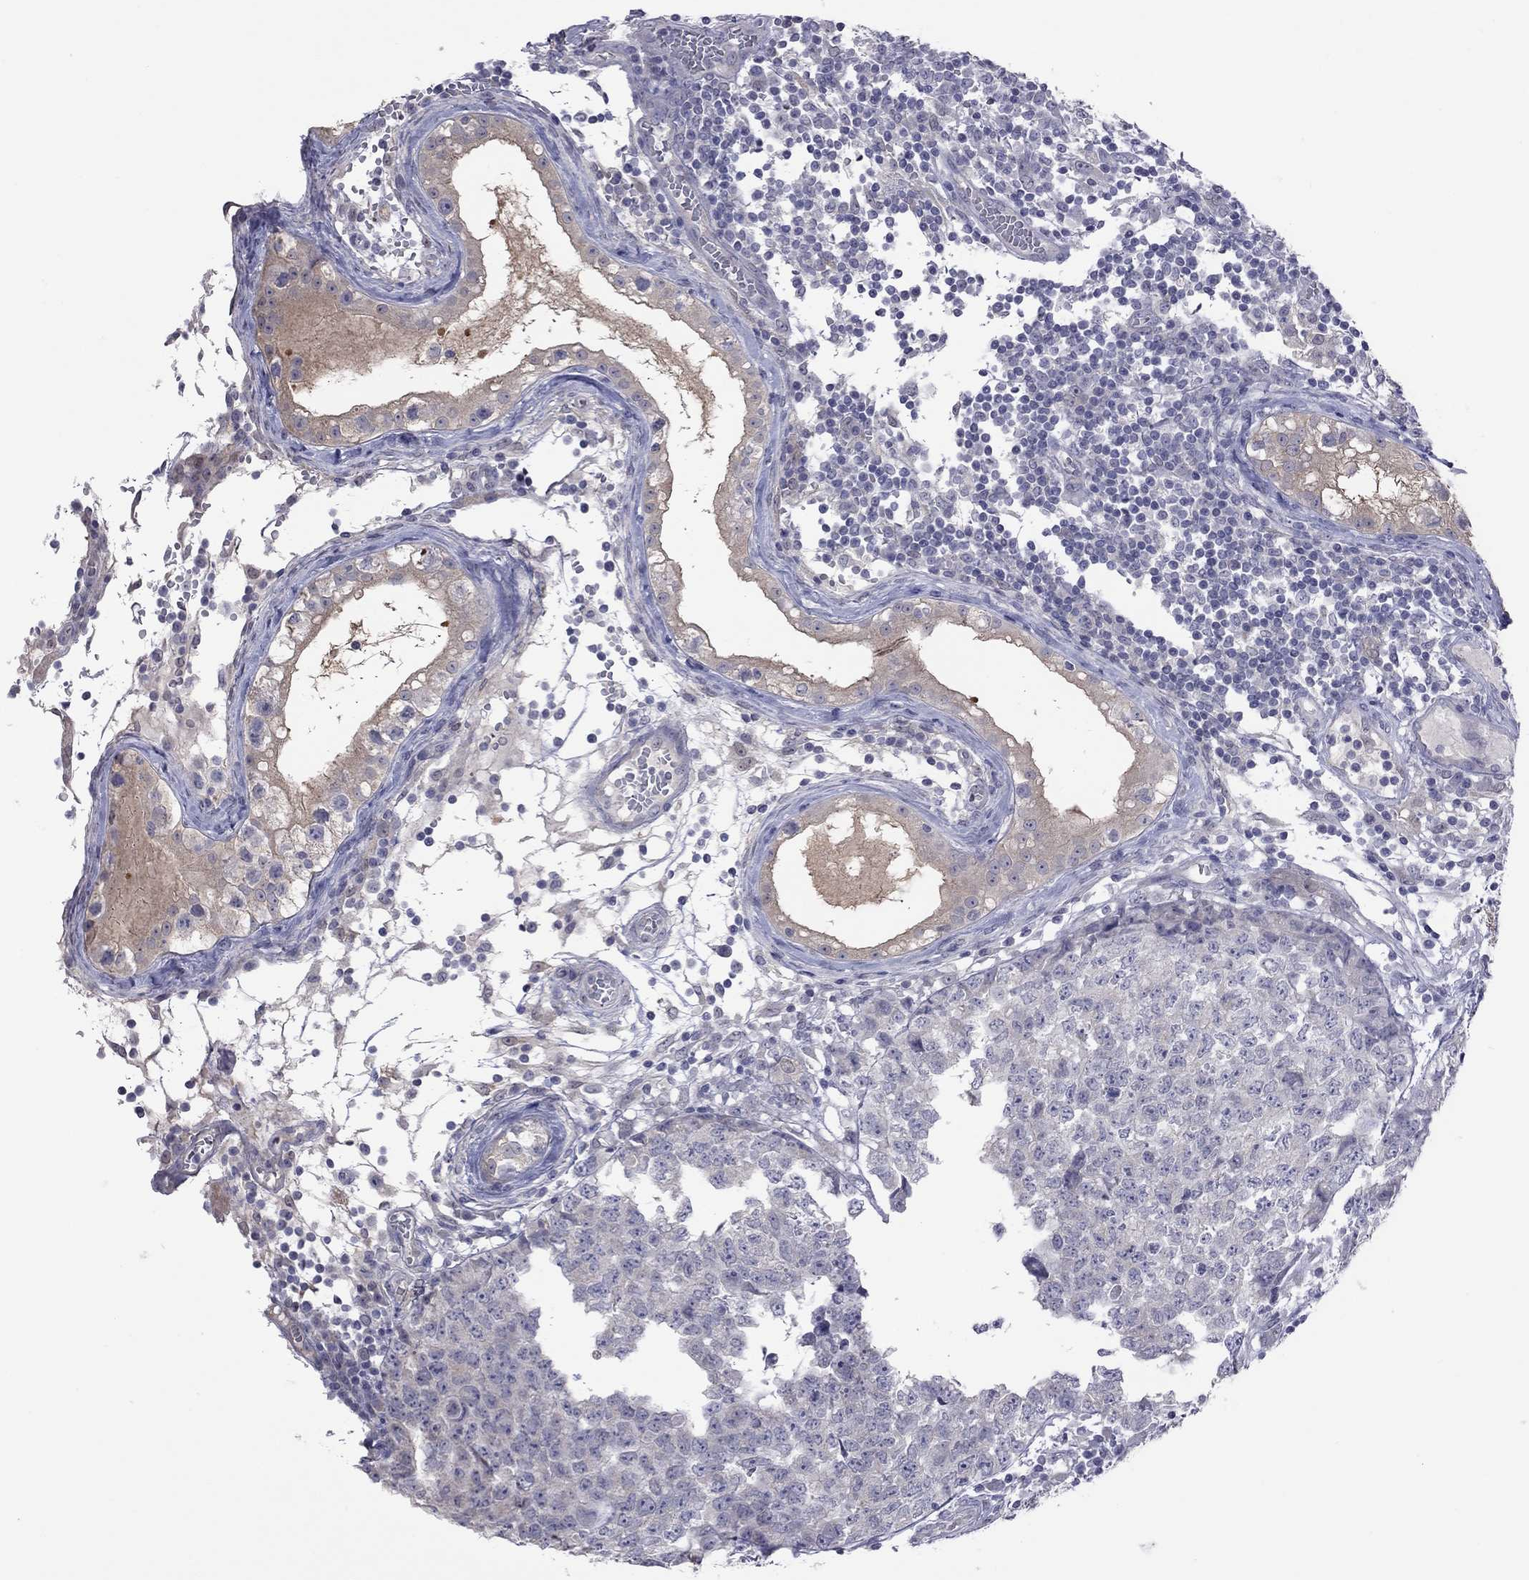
{"staining": {"intensity": "weak", "quantity": "25%-75%", "location": "cytoplasmic/membranous"}, "tissue": "testis cancer", "cell_type": "Tumor cells", "image_type": "cancer", "snomed": [{"axis": "morphology", "description": "Carcinoma, Embryonal, NOS"}, {"axis": "topography", "description": "Testis"}], "caption": "The photomicrograph shows staining of testis embryonal carcinoma, revealing weak cytoplasmic/membranous protein positivity (brown color) within tumor cells.", "gene": "HYLS1", "patient": {"sex": "male", "age": 23}}